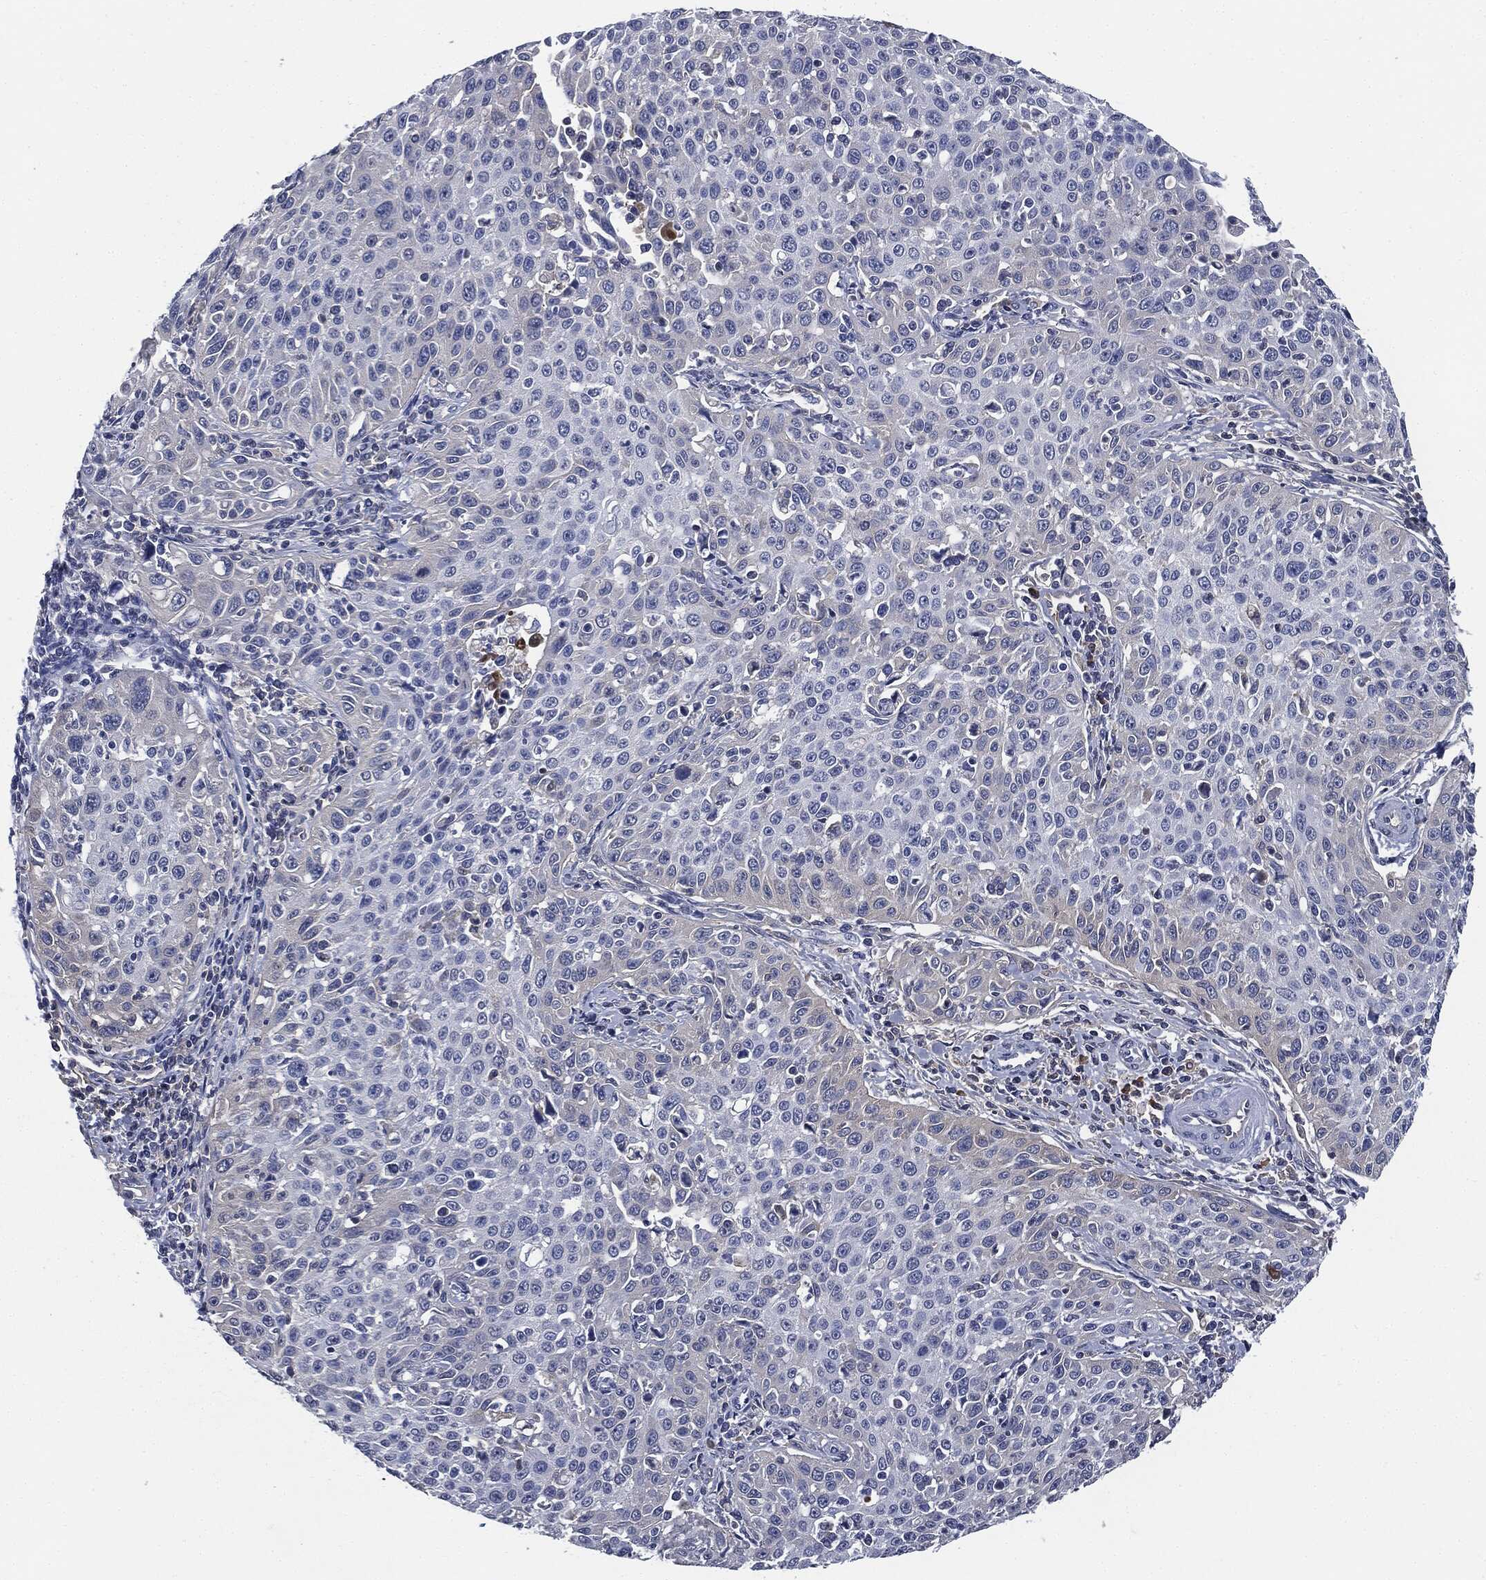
{"staining": {"intensity": "negative", "quantity": "none", "location": "none"}, "tissue": "cervical cancer", "cell_type": "Tumor cells", "image_type": "cancer", "snomed": [{"axis": "morphology", "description": "Squamous cell carcinoma, NOS"}, {"axis": "topography", "description": "Cervix"}], "caption": "Micrograph shows no significant protein expression in tumor cells of squamous cell carcinoma (cervical). (DAB IHC with hematoxylin counter stain).", "gene": "SIGLEC7", "patient": {"sex": "female", "age": 26}}